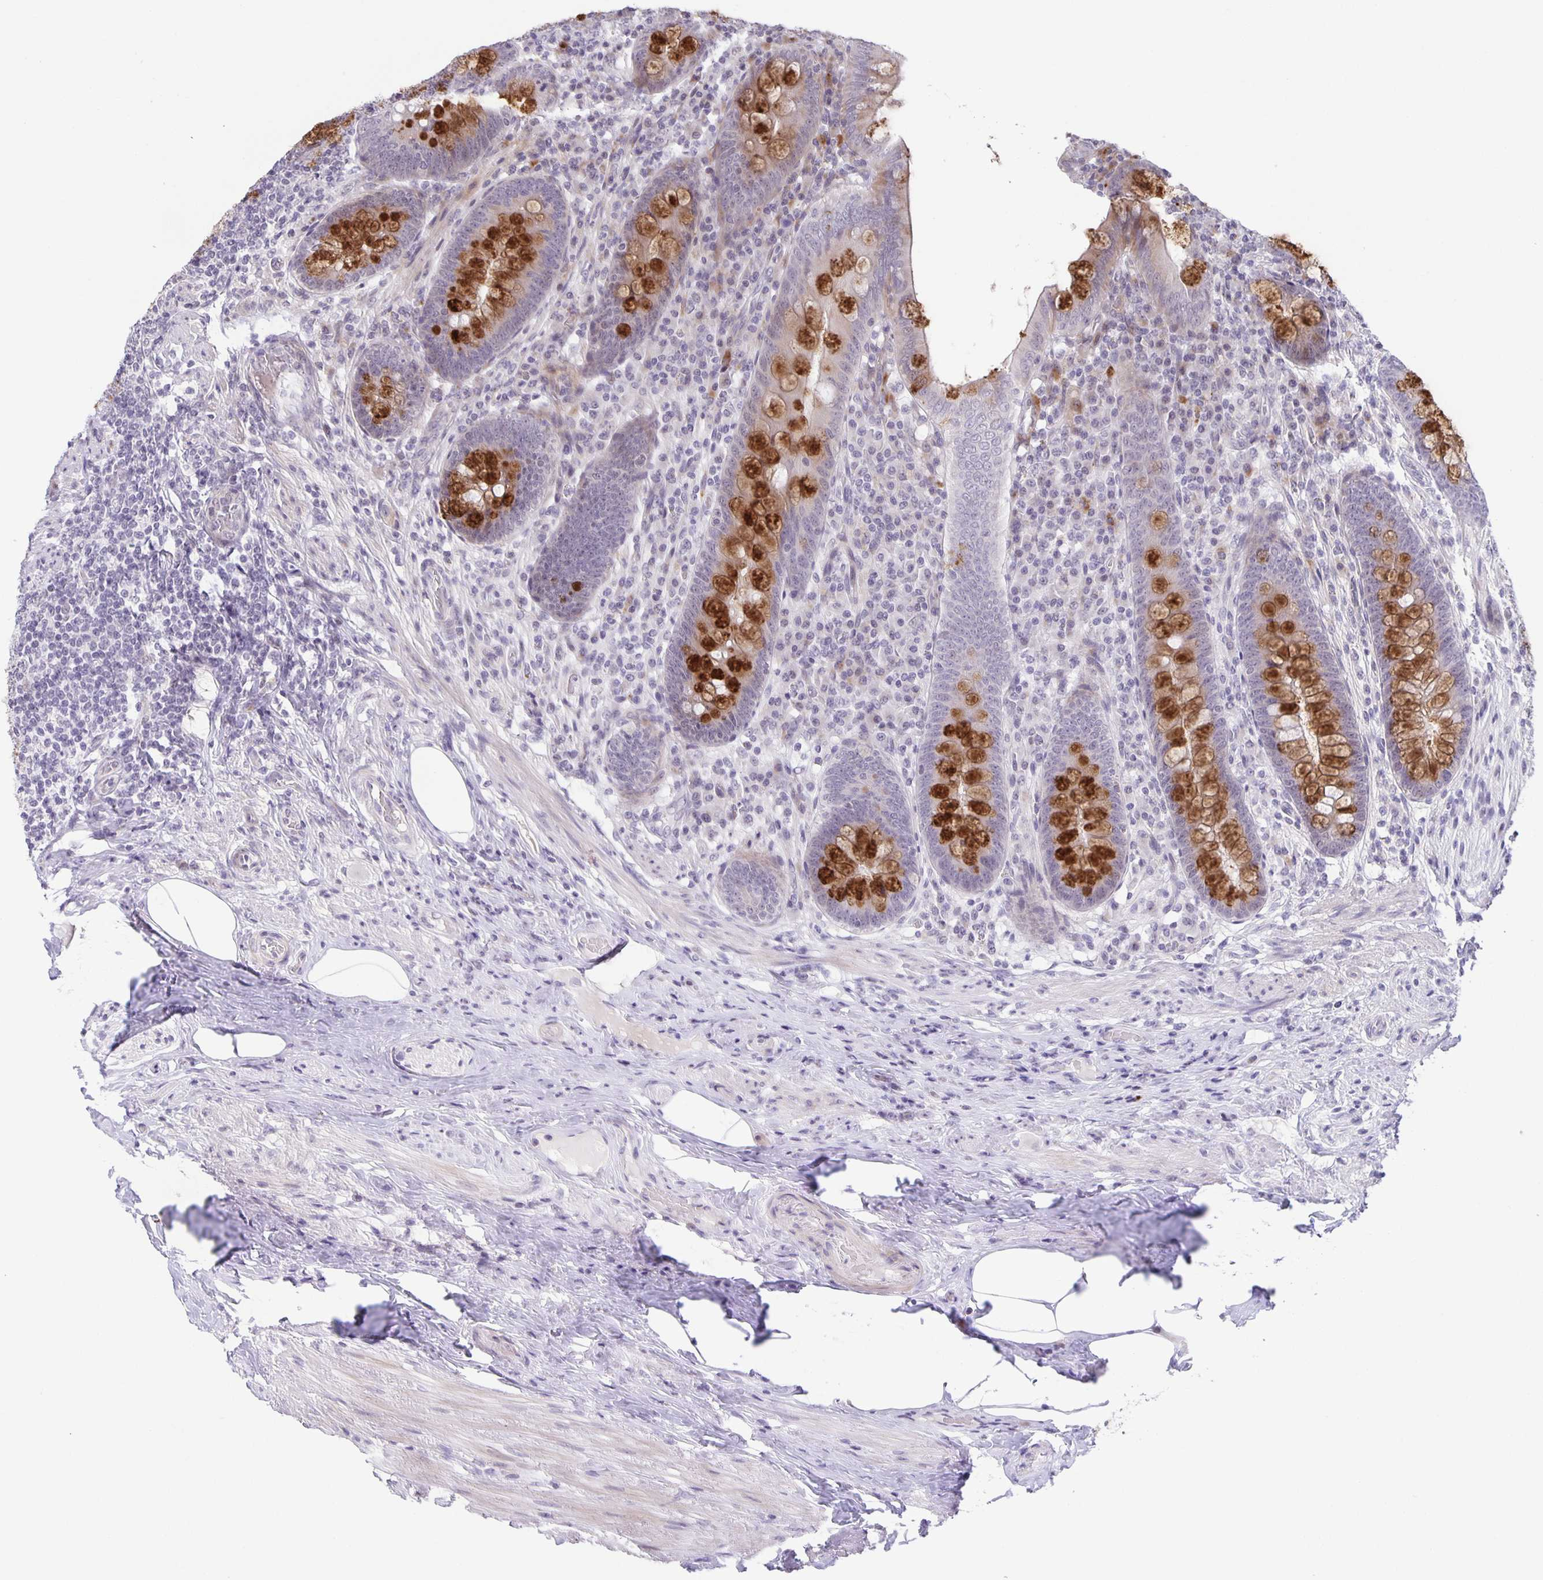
{"staining": {"intensity": "strong", "quantity": "25%-75%", "location": "cytoplasmic/membranous"}, "tissue": "appendix", "cell_type": "Glandular cells", "image_type": "normal", "snomed": [{"axis": "morphology", "description": "Normal tissue, NOS"}, {"axis": "topography", "description": "Appendix"}], "caption": "High-power microscopy captured an IHC micrograph of unremarkable appendix, revealing strong cytoplasmic/membranous positivity in about 25%-75% of glandular cells. The staining was performed using DAB to visualize the protein expression in brown, while the nuclei were stained in blue with hematoxylin (Magnification: 20x).", "gene": "PHRF1", "patient": {"sex": "male", "age": 71}}